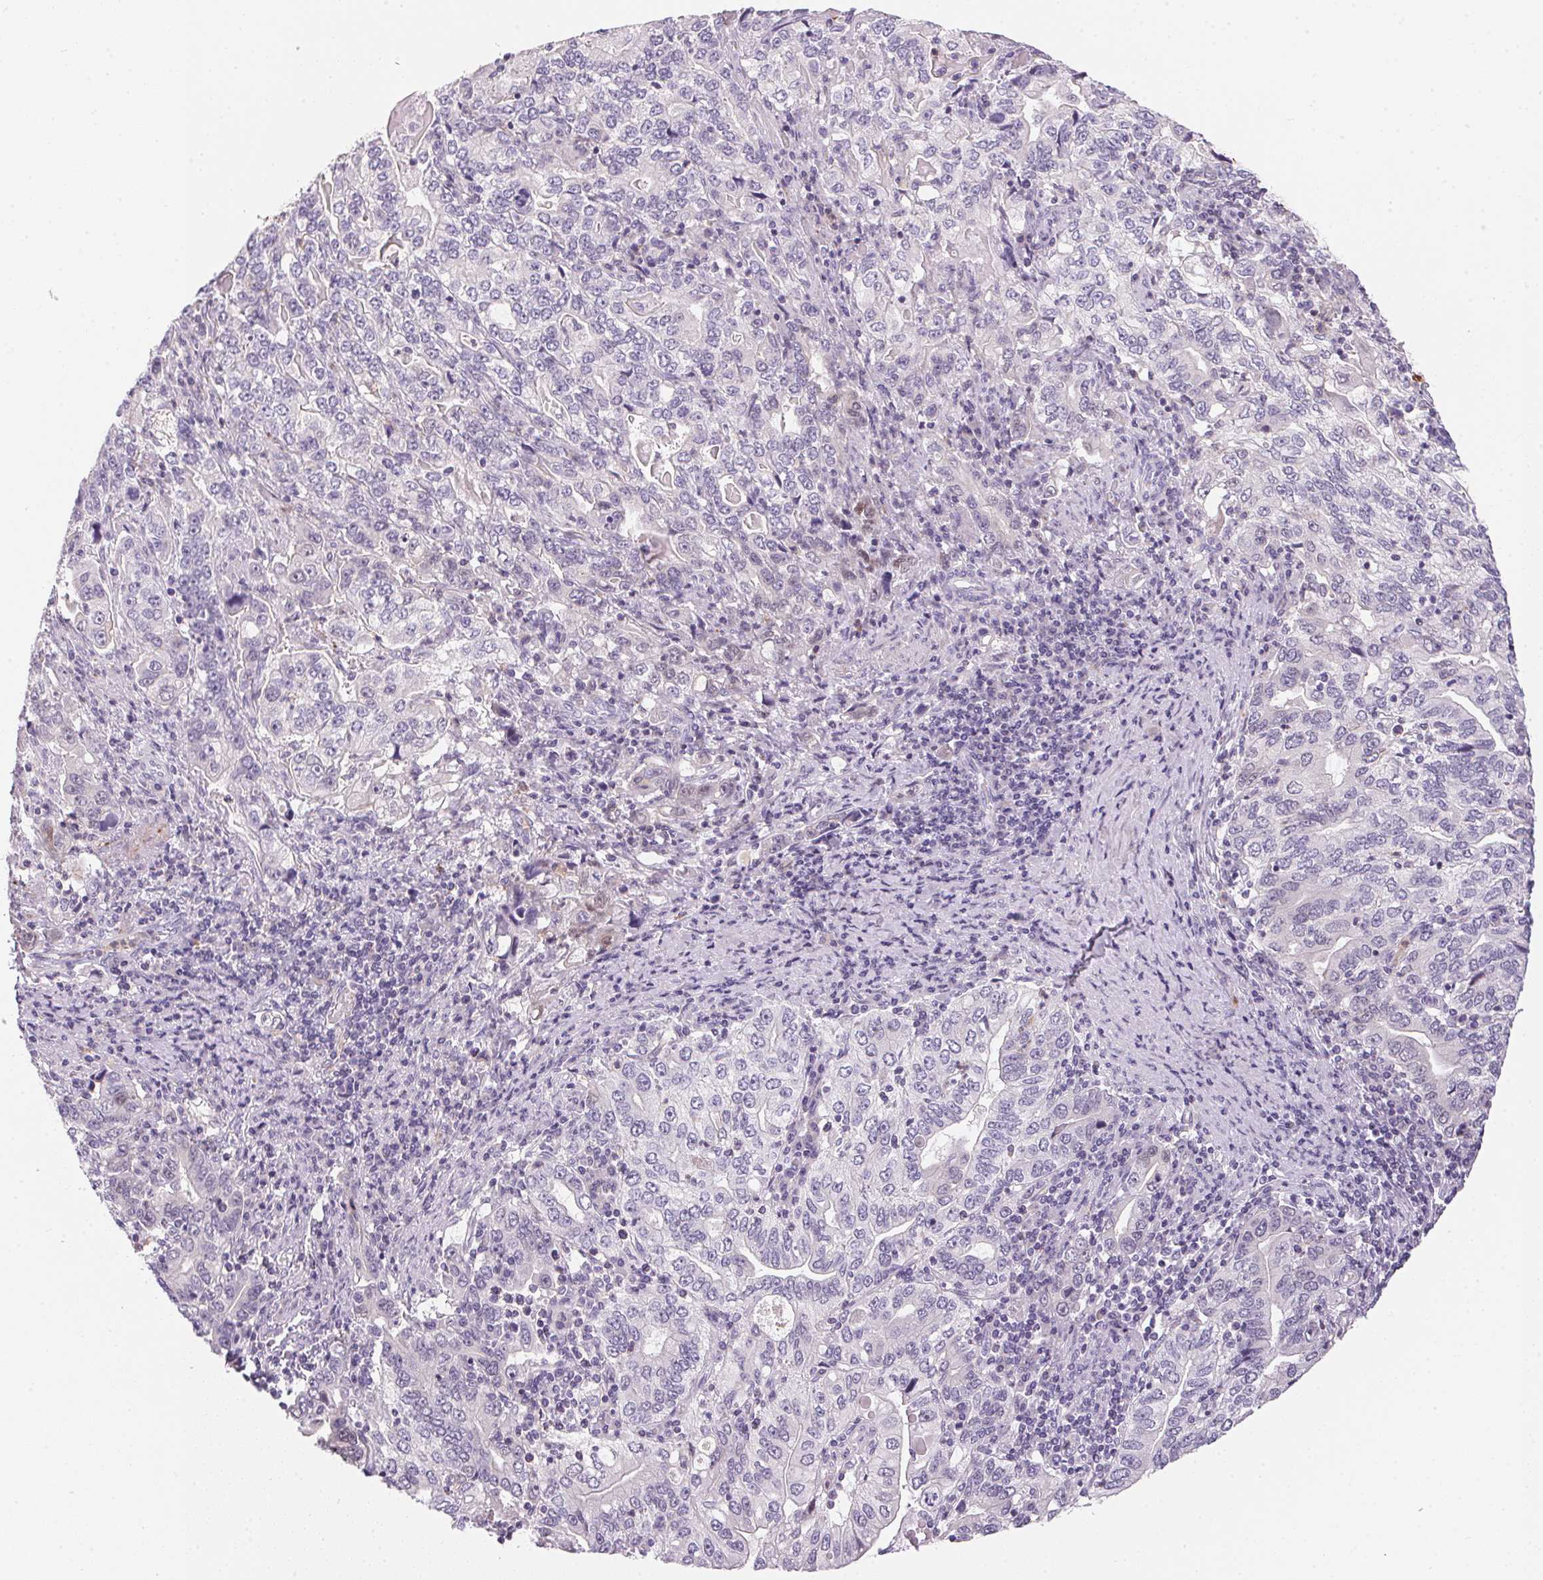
{"staining": {"intensity": "negative", "quantity": "none", "location": "none"}, "tissue": "stomach cancer", "cell_type": "Tumor cells", "image_type": "cancer", "snomed": [{"axis": "morphology", "description": "Adenocarcinoma, NOS"}, {"axis": "topography", "description": "Stomach, lower"}], "caption": "IHC of stomach cancer displays no staining in tumor cells. (DAB (3,3'-diaminobenzidine) immunohistochemistry (IHC) with hematoxylin counter stain).", "gene": "ECPAS", "patient": {"sex": "female", "age": 72}}